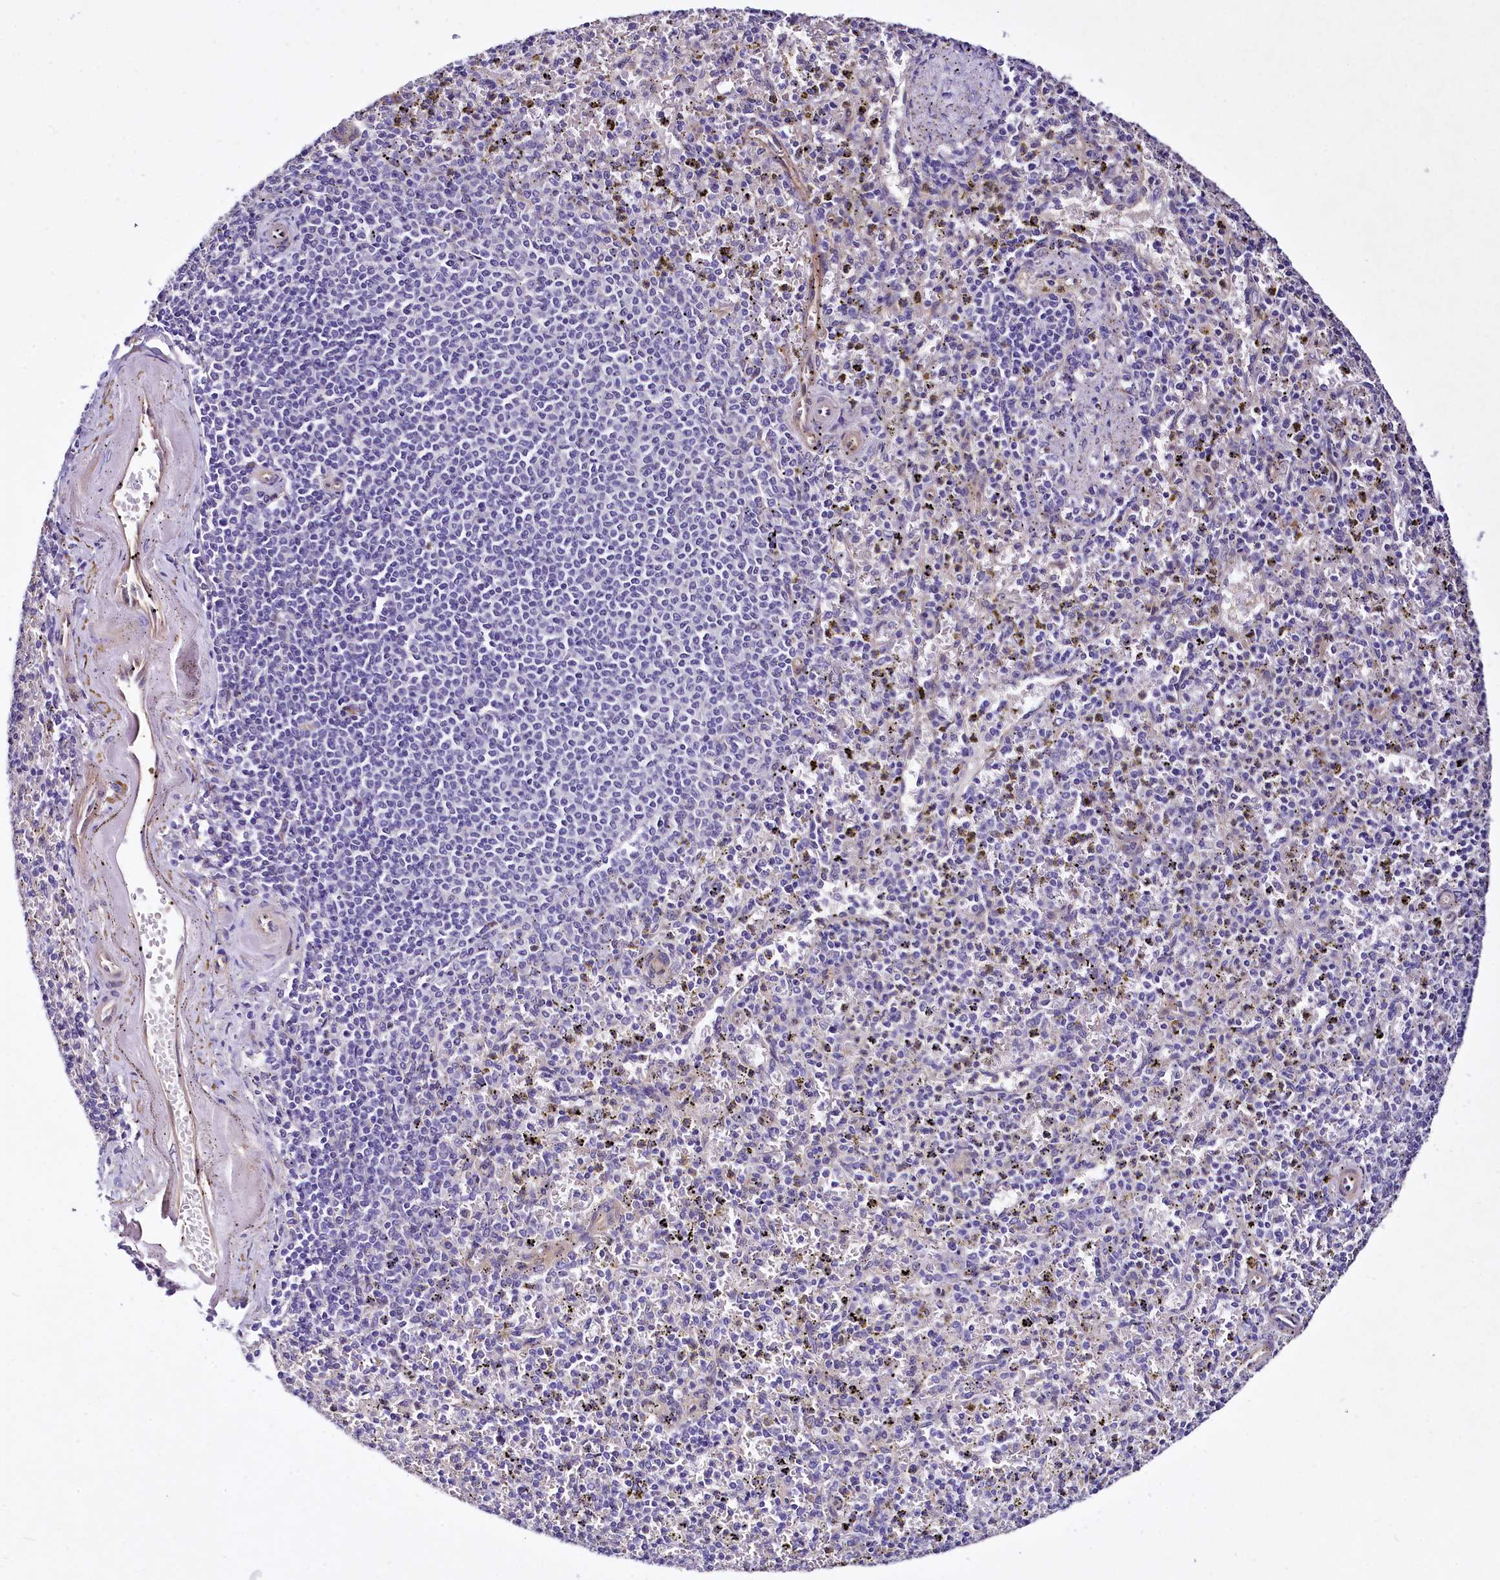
{"staining": {"intensity": "negative", "quantity": "none", "location": "none"}, "tissue": "spleen", "cell_type": "Cells in red pulp", "image_type": "normal", "snomed": [{"axis": "morphology", "description": "Normal tissue, NOS"}, {"axis": "topography", "description": "Spleen"}], "caption": "The immunohistochemistry photomicrograph has no significant expression in cells in red pulp of spleen.", "gene": "STXBP1", "patient": {"sex": "male", "age": 72}}